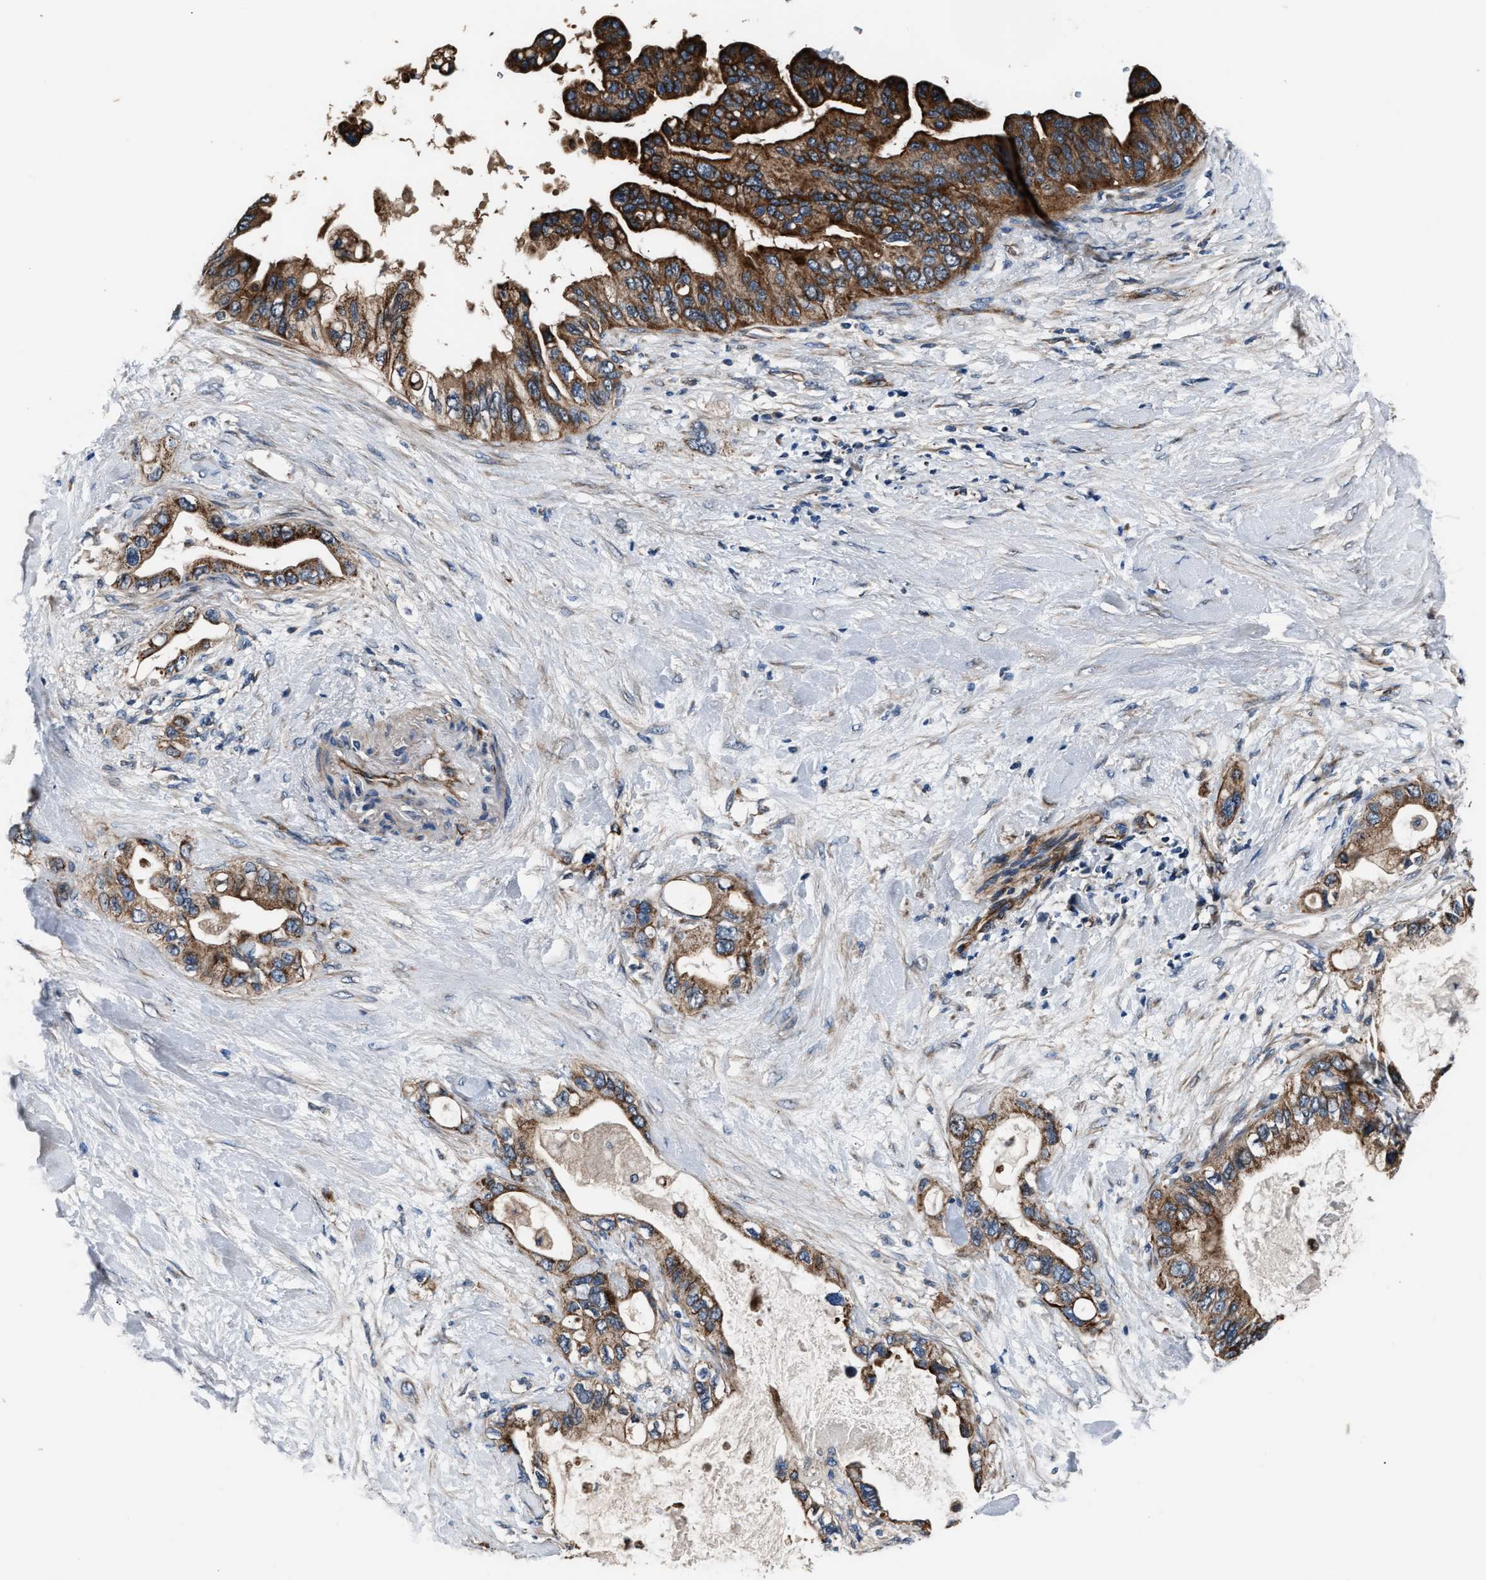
{"staining": {"intensity": "strong", "quantity": ">75%", "location": "cytoplasmic/membranous"}, "tissue": "pancreatic cancer", "cell_type": "Tumor cells", "image_type": "cancer", "snomed": [{"axis": "morphology", "description": "Adenocarcinoma, NOS"}, {"axis": "topography", "description": "Pancreas"}], "caption": "This image shows pancreatic cancer stained with immunohistochemistry to label a protein in brown. The cytoplasmic/membranous of tumor cells show strong positivity for the protein. Nuclei are counter-stained blue.", "gene": "GGCT", "patient": {"sex": "female", "age": 56}}